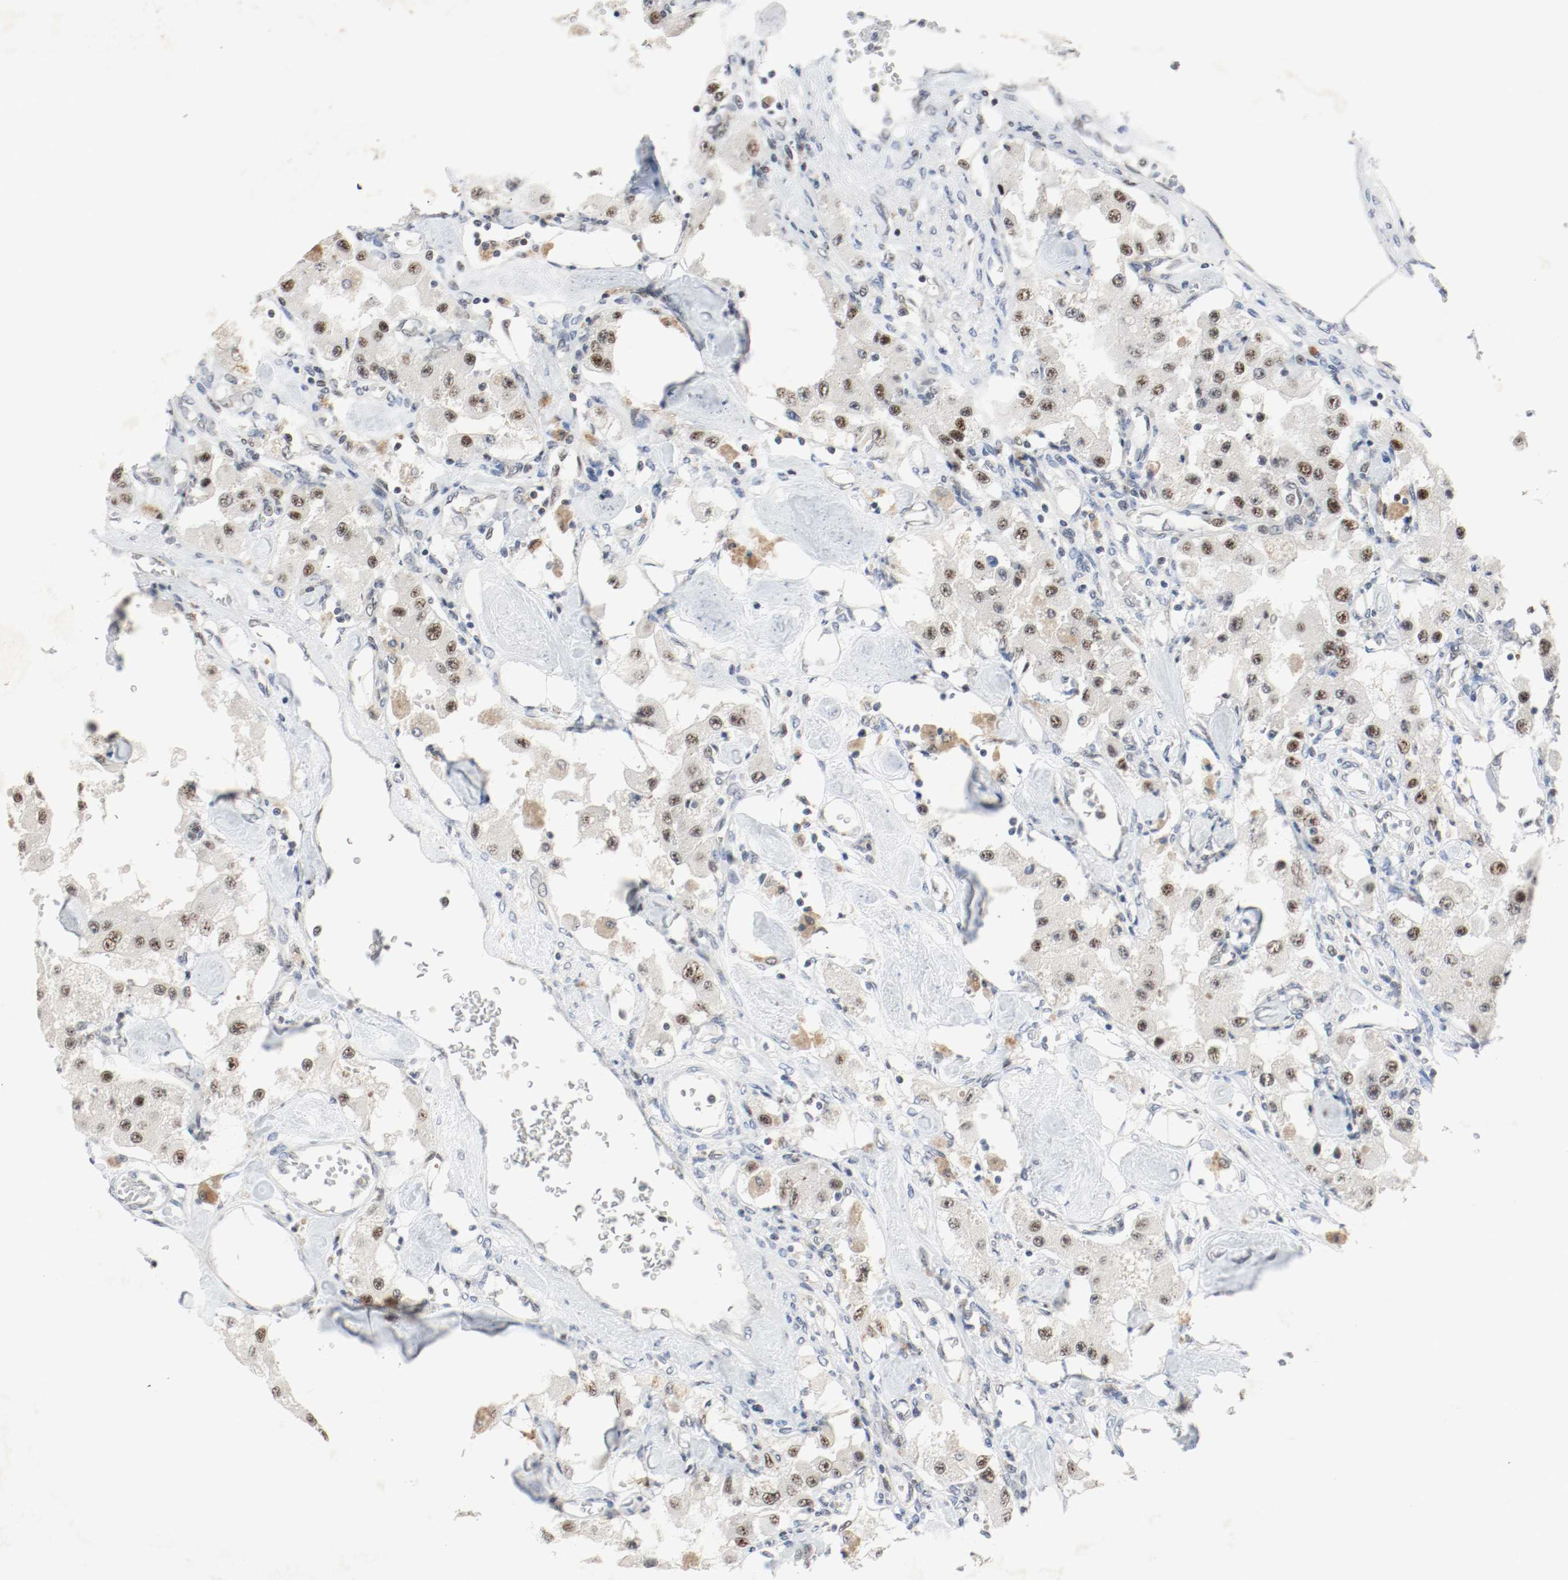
{"staining": {"intensity": "moderate", "quantity": "25%-75%", "location": "nuclear"}, "tissue": "carcinoid", "cell_type": "Tumor cells", "image_type": "cancer", "snomed": [{"axis": "morphology", "description": "Carcinoid, malignant, NOS"}, {"axis": "topography", "description": "Pancreas"}], "caption": "Immunohistochemistry (IHC) image of neoplastic tissue: carcinoid stained using IHC shows medium levels of moderate protein expression localized specifically in the nuclear of tumor cells, appearing as a nuclear brown color.", "gene": "ASH1L", "patient": {"sex": "male", "age": 41}}